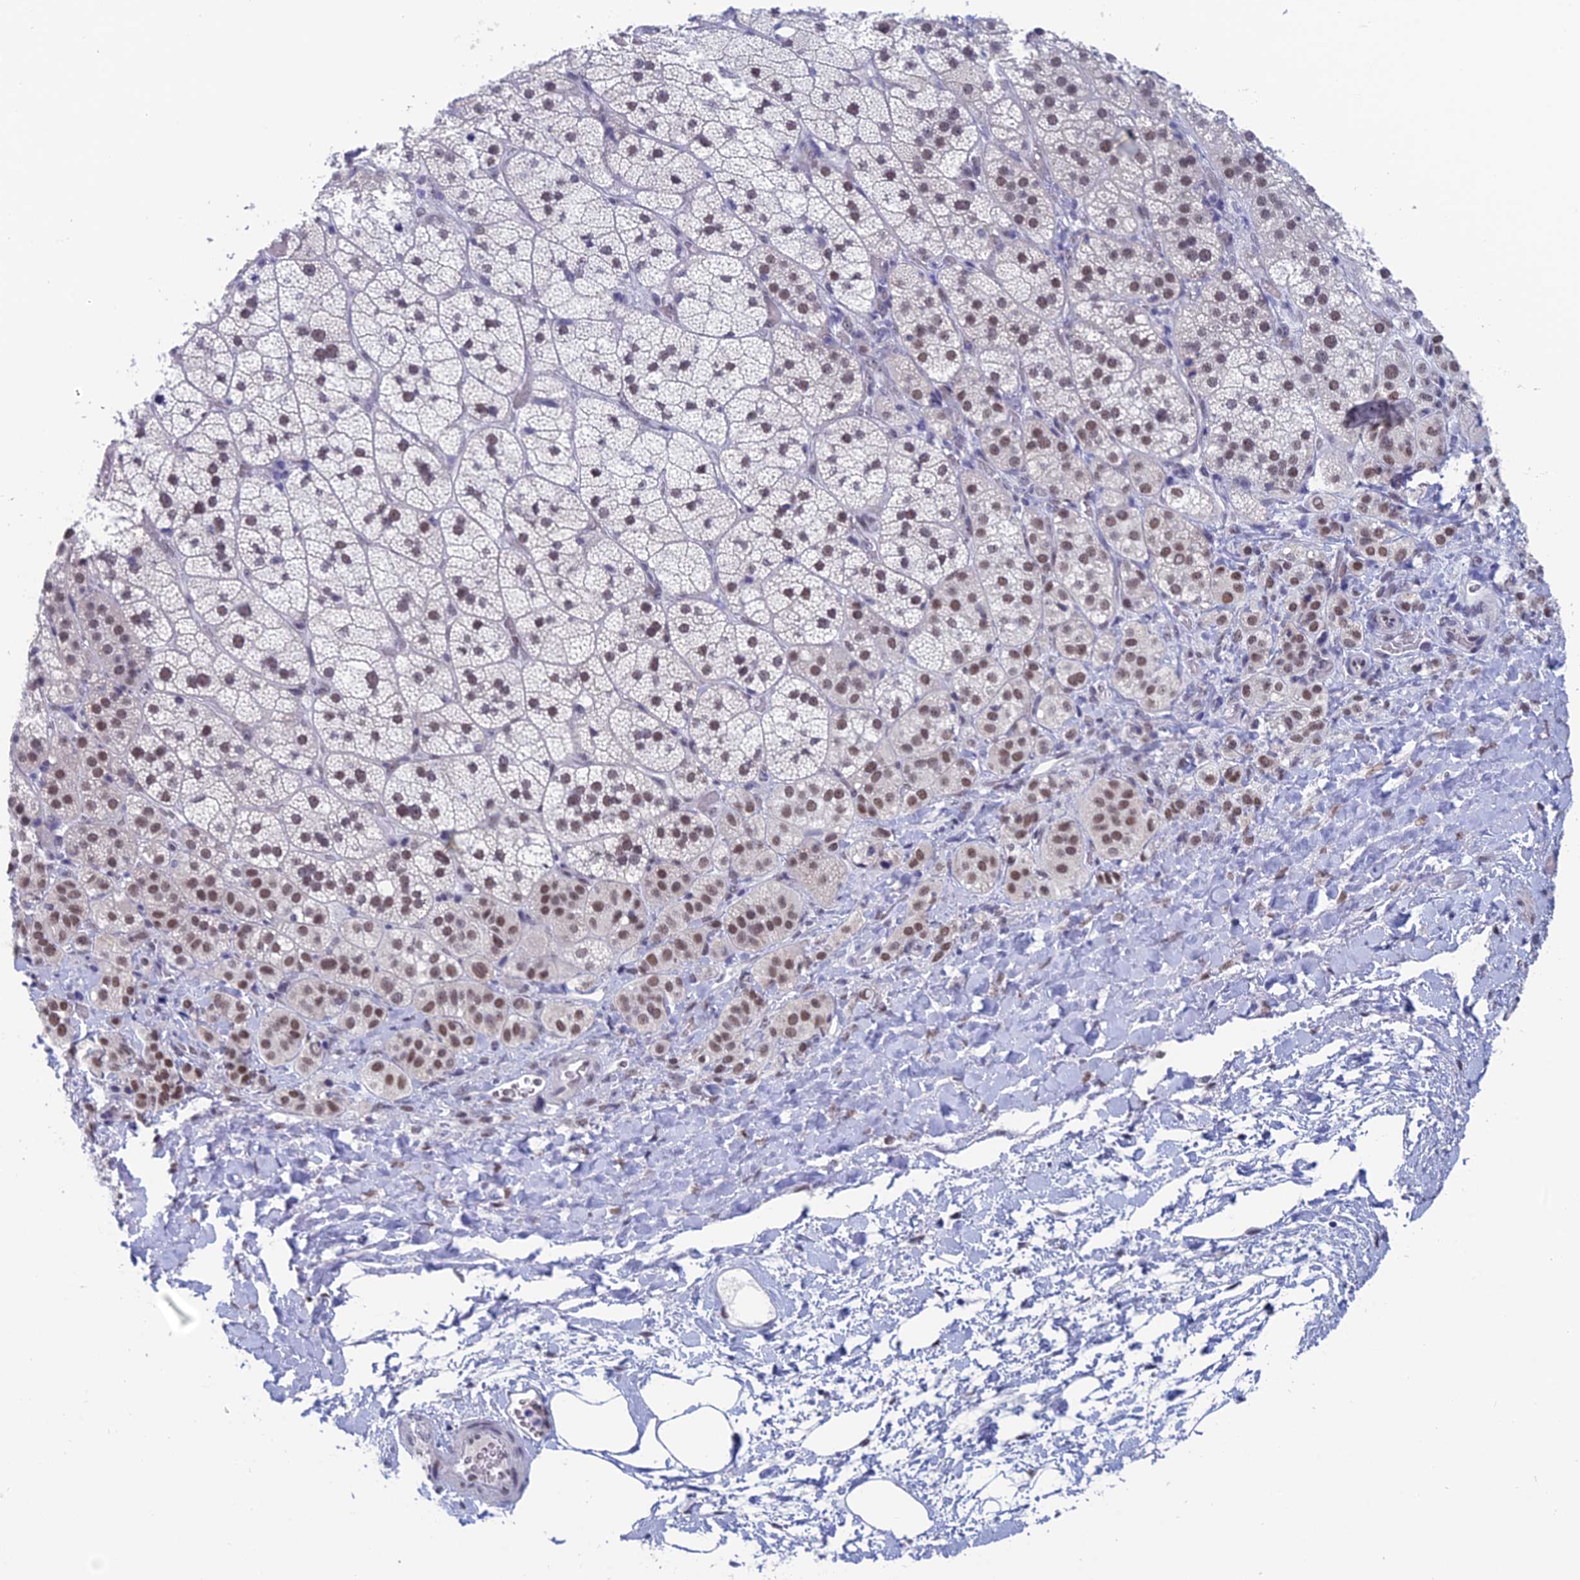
{"staining": {"intensity": "strong", "quantity": ">75%", "location": "nuclear"}, "tissue": "adrenal gland", "cell_type": "Glandular cells", "image_type": "normal", "snomed": [{"axis": "morphology", "description": "Normal tissue, NOS"}, {"axis": "topography", "description": "Adrenal gland"}], "caption": "Immunohistochemical staining of benign adrenal gland shows >75% levels of strong nuclear protein staining in approximately >75% of glandular cells.", "gene": "NABP2", "patient": {"sex": "male", "age": 57}}